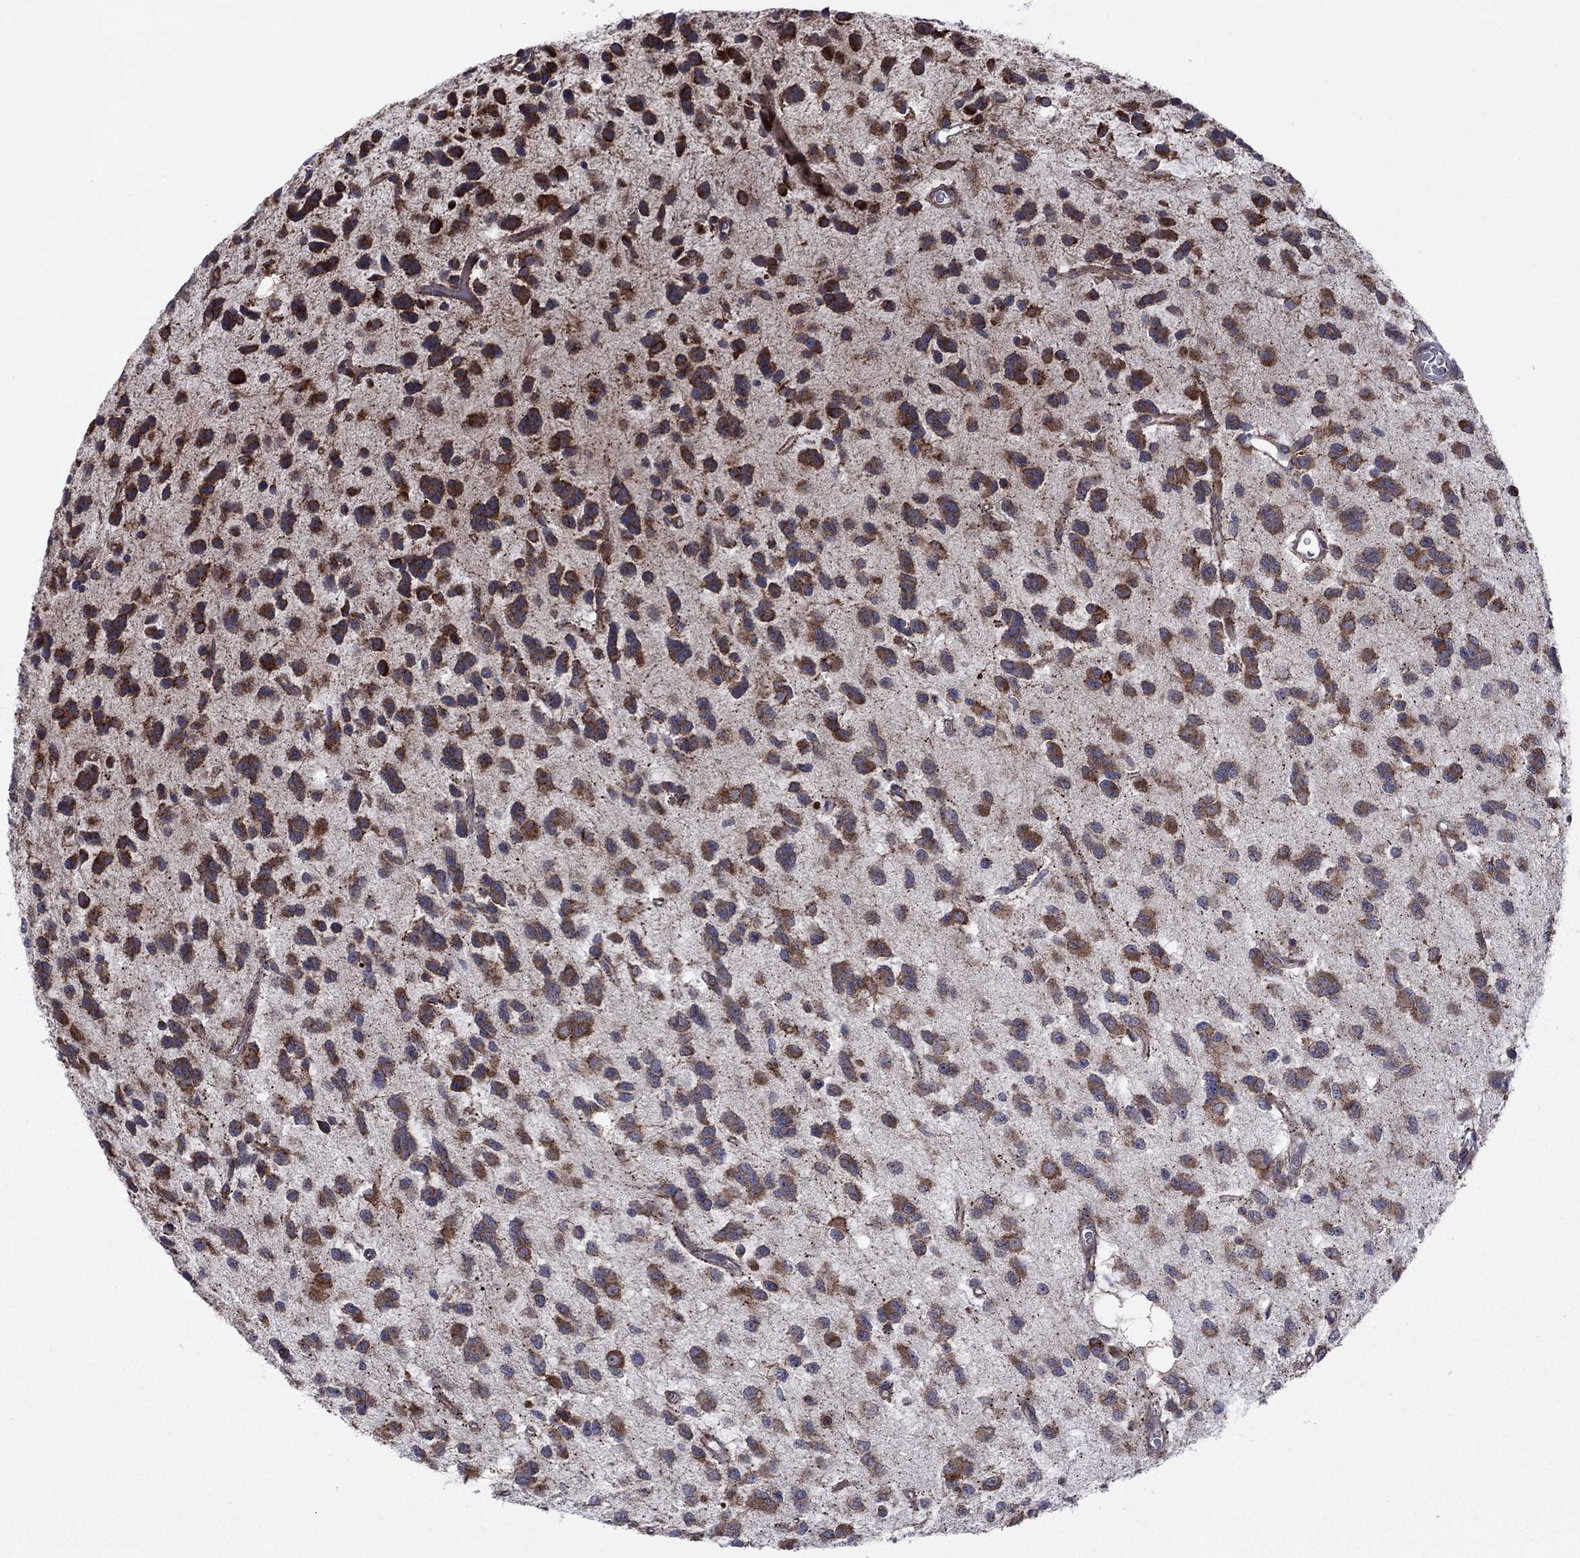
{"staining": {"intensity": "moderate", "quantity": ">75%", "location": "cytoplasmic/membranous"}, "tissue": "glioma", "cell_type": "Tumor cells", "image_type": "cancer", "snomed": [{"axis": "morphology", "description": "Glioma, malignant, Low grade"}, {"axis": "topography", "description": "Brain"}], "caption": "Malignant glioma (low-grade) stained for a protein (brown) shows moderate cytoplasmic/membranous positive expression in about >75% of tumor cells.", "gene": "GPR155", "patient": {"sex": "female", "age": 45}}